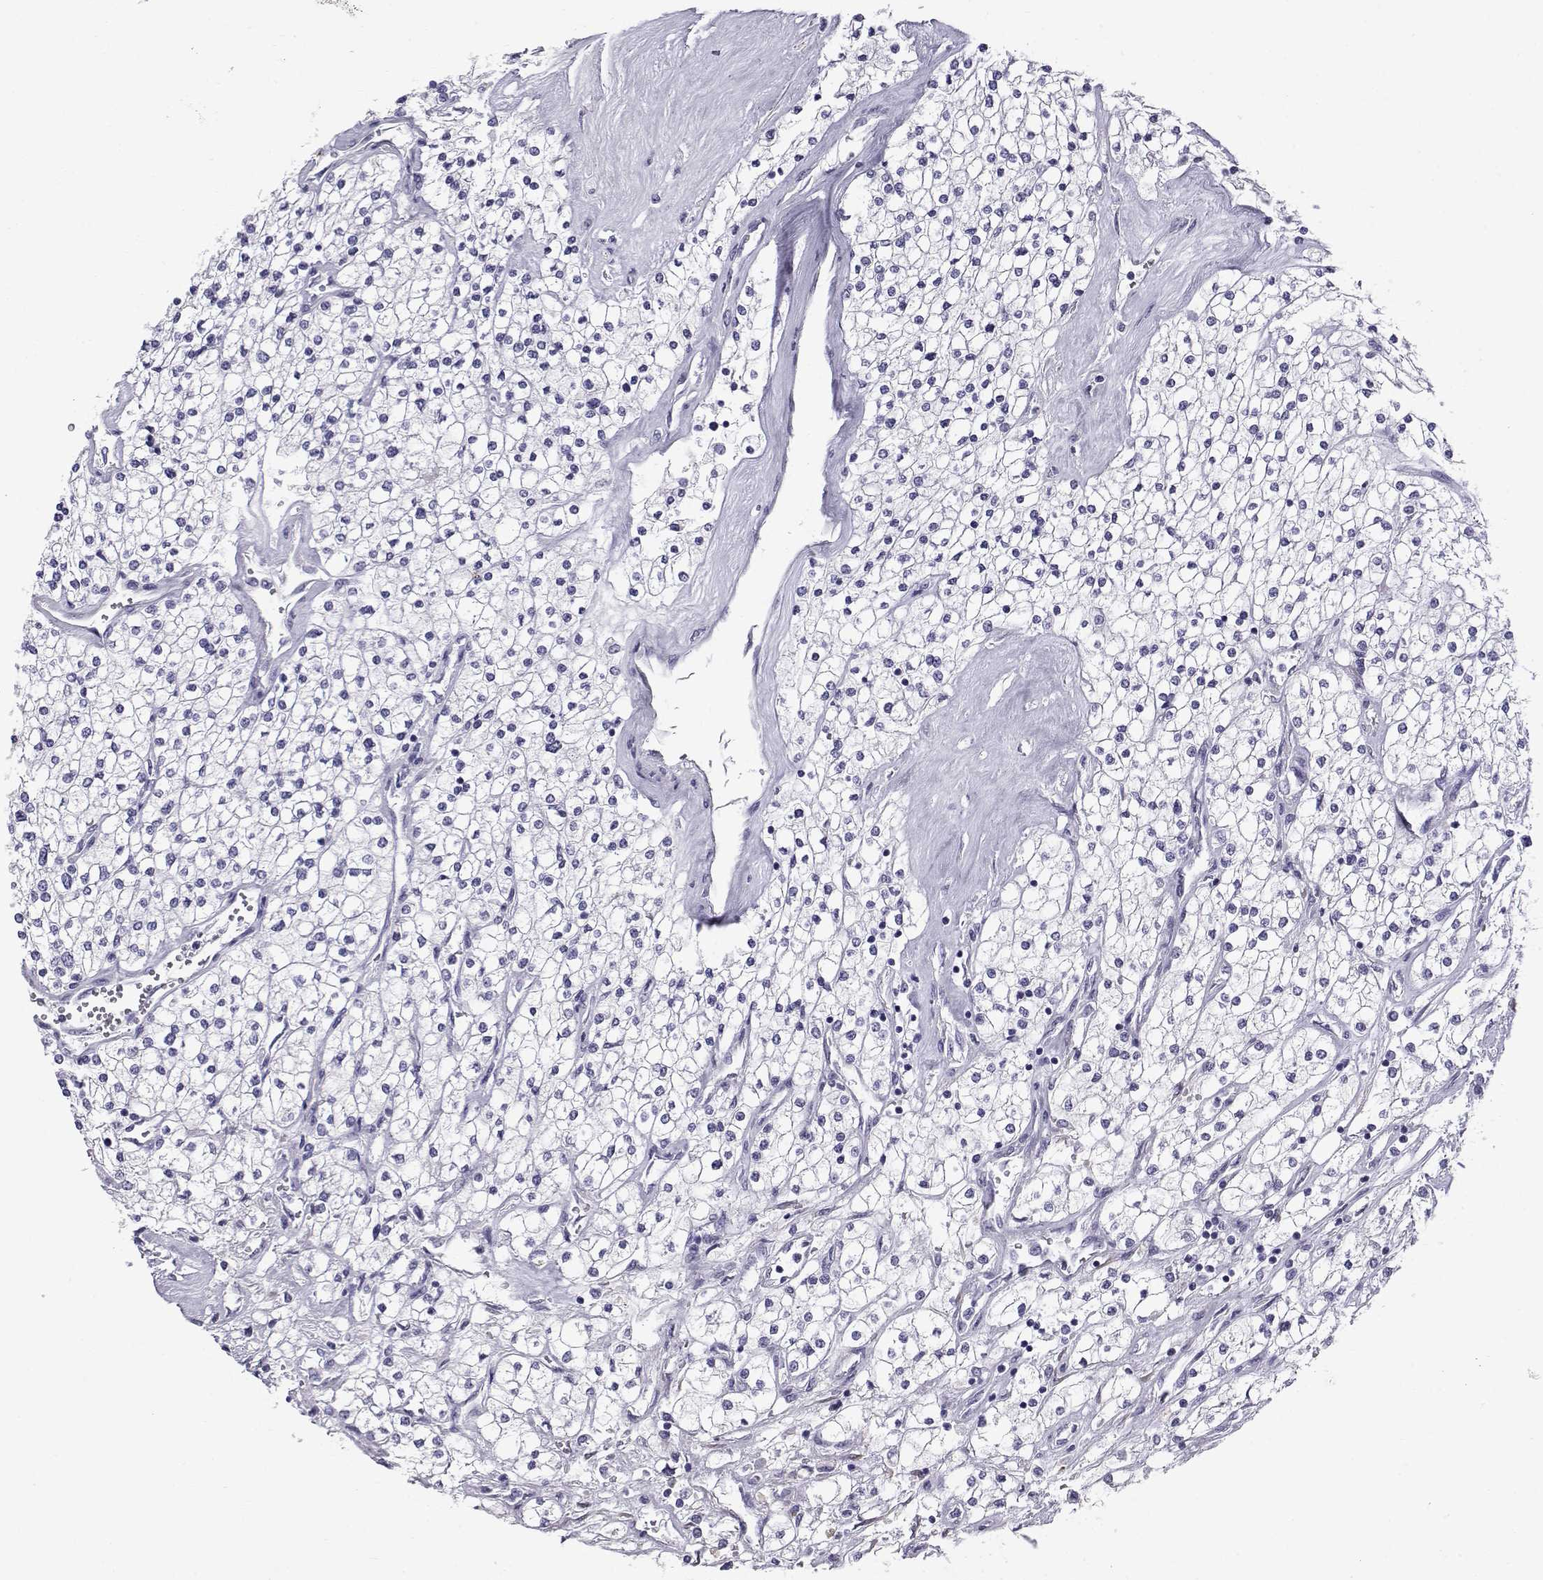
{"staining": {"intensity": "negative", "quantity": "none", "location": "none"}, "tissue": "renal cancer", "cell_type": "Tumor cells", "image_type": "cancer", "snomed": [{"axis": "morphology", "description": "Adenocarcinoma, NOS"}, {"axis": "topography", "description": "Kidney"}], "caption": "Renal cancer was stained to show a protein in brown. There is no significant staining in tumor cells. The staining was performed using DAB (3,3'-diaminobenzidine) to visualize the protein expression in brown, while the nuclei were stained in blue with hematoxylin (Magnification: 20x).", "gene": "RNASE12", "patient": {"sex": "male", "age": 80}}